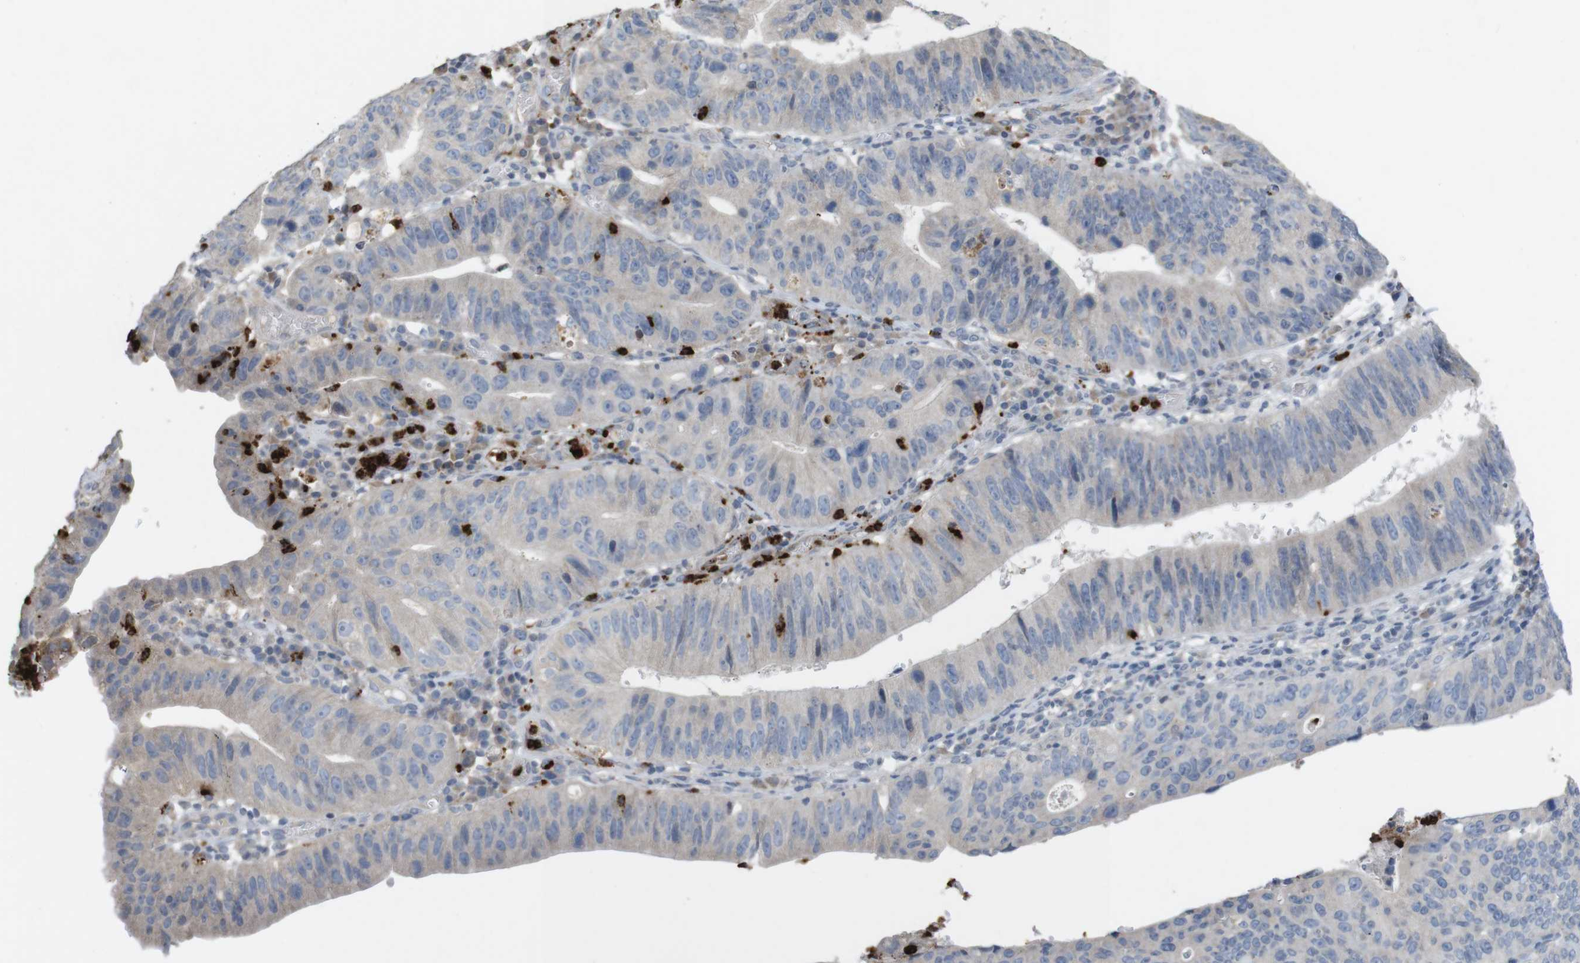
{"staining": {"intensity": "negative", "quantity": "none", "location": "none"}, "tissue": "stomach cancer", "cell_type": "Tumor cells", "image_type": "cancer", "snomed": [{"axis": "morphology", "description": "Adenocarcinoma, NOS"}, {"axis": "topography", "description": "Stomach"}], "caption": "IHC micrograph of human stomach adenocarcinoma stained for a protein (brown), which displays no expression in tumor cells.", "gene": "TSPAN14", "patient": {"sex": "male", "age": 59}}